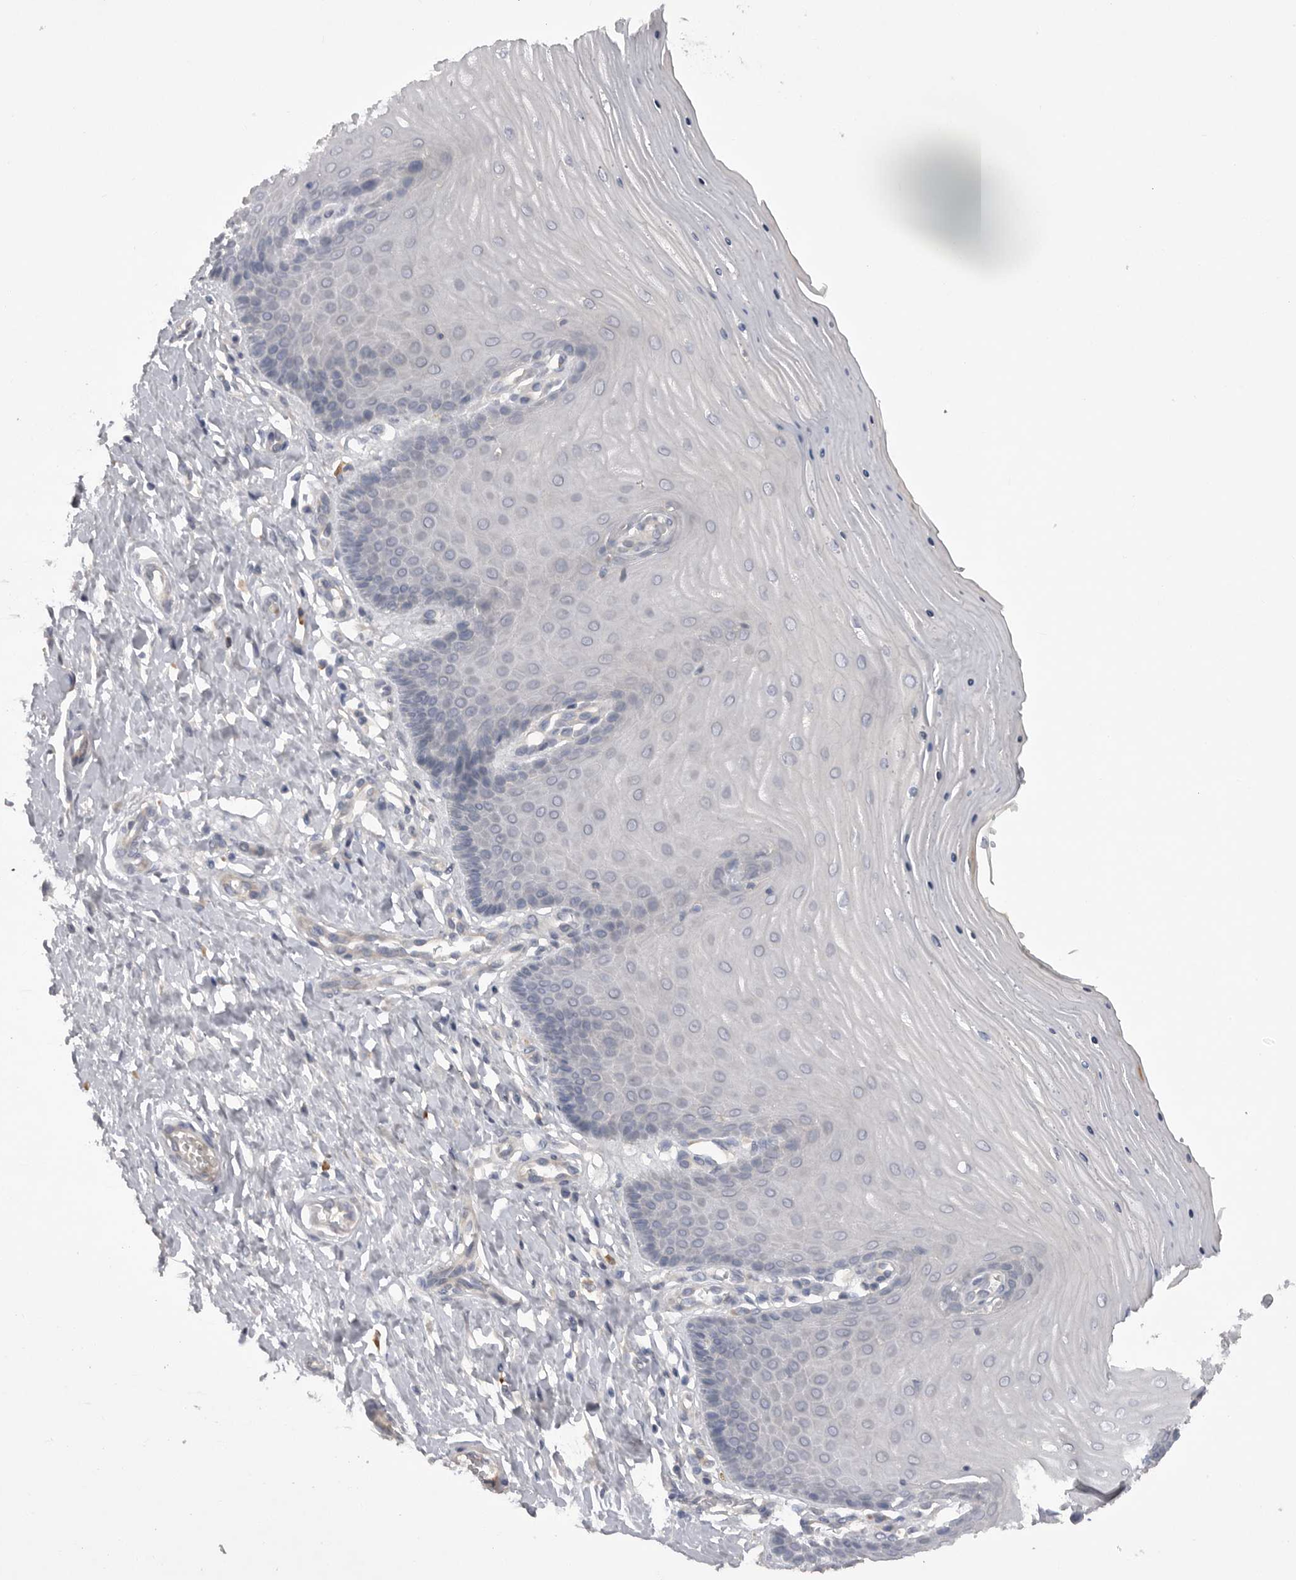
{"staining": {"intensity": "strong", "quantity": ">75%", "location": "cytoplasmic/membranous"}, "tissue": "cervix", "cell_type": "Glandular cells", "image_type": "normal", "snomed": [{"axis": "morphology", "description": "Normal tissue, NOS"}, {"axis": "topography", "description": "Cervix"}], "caption": "Immunohistochemistry (IHC) (DAB) staining of normal cervix displays strong cytoplasmic/membranous protein positivity in about >75% of glandular cells. The protein of interest is stained brown, and the nuclei are stained in blue (DAB (3,3'-diaminobenzidine) IHC with brightfield microscopy, high magnification).", "gene": "DHDDS", "patient": {"sex": "female", "age": 55}}